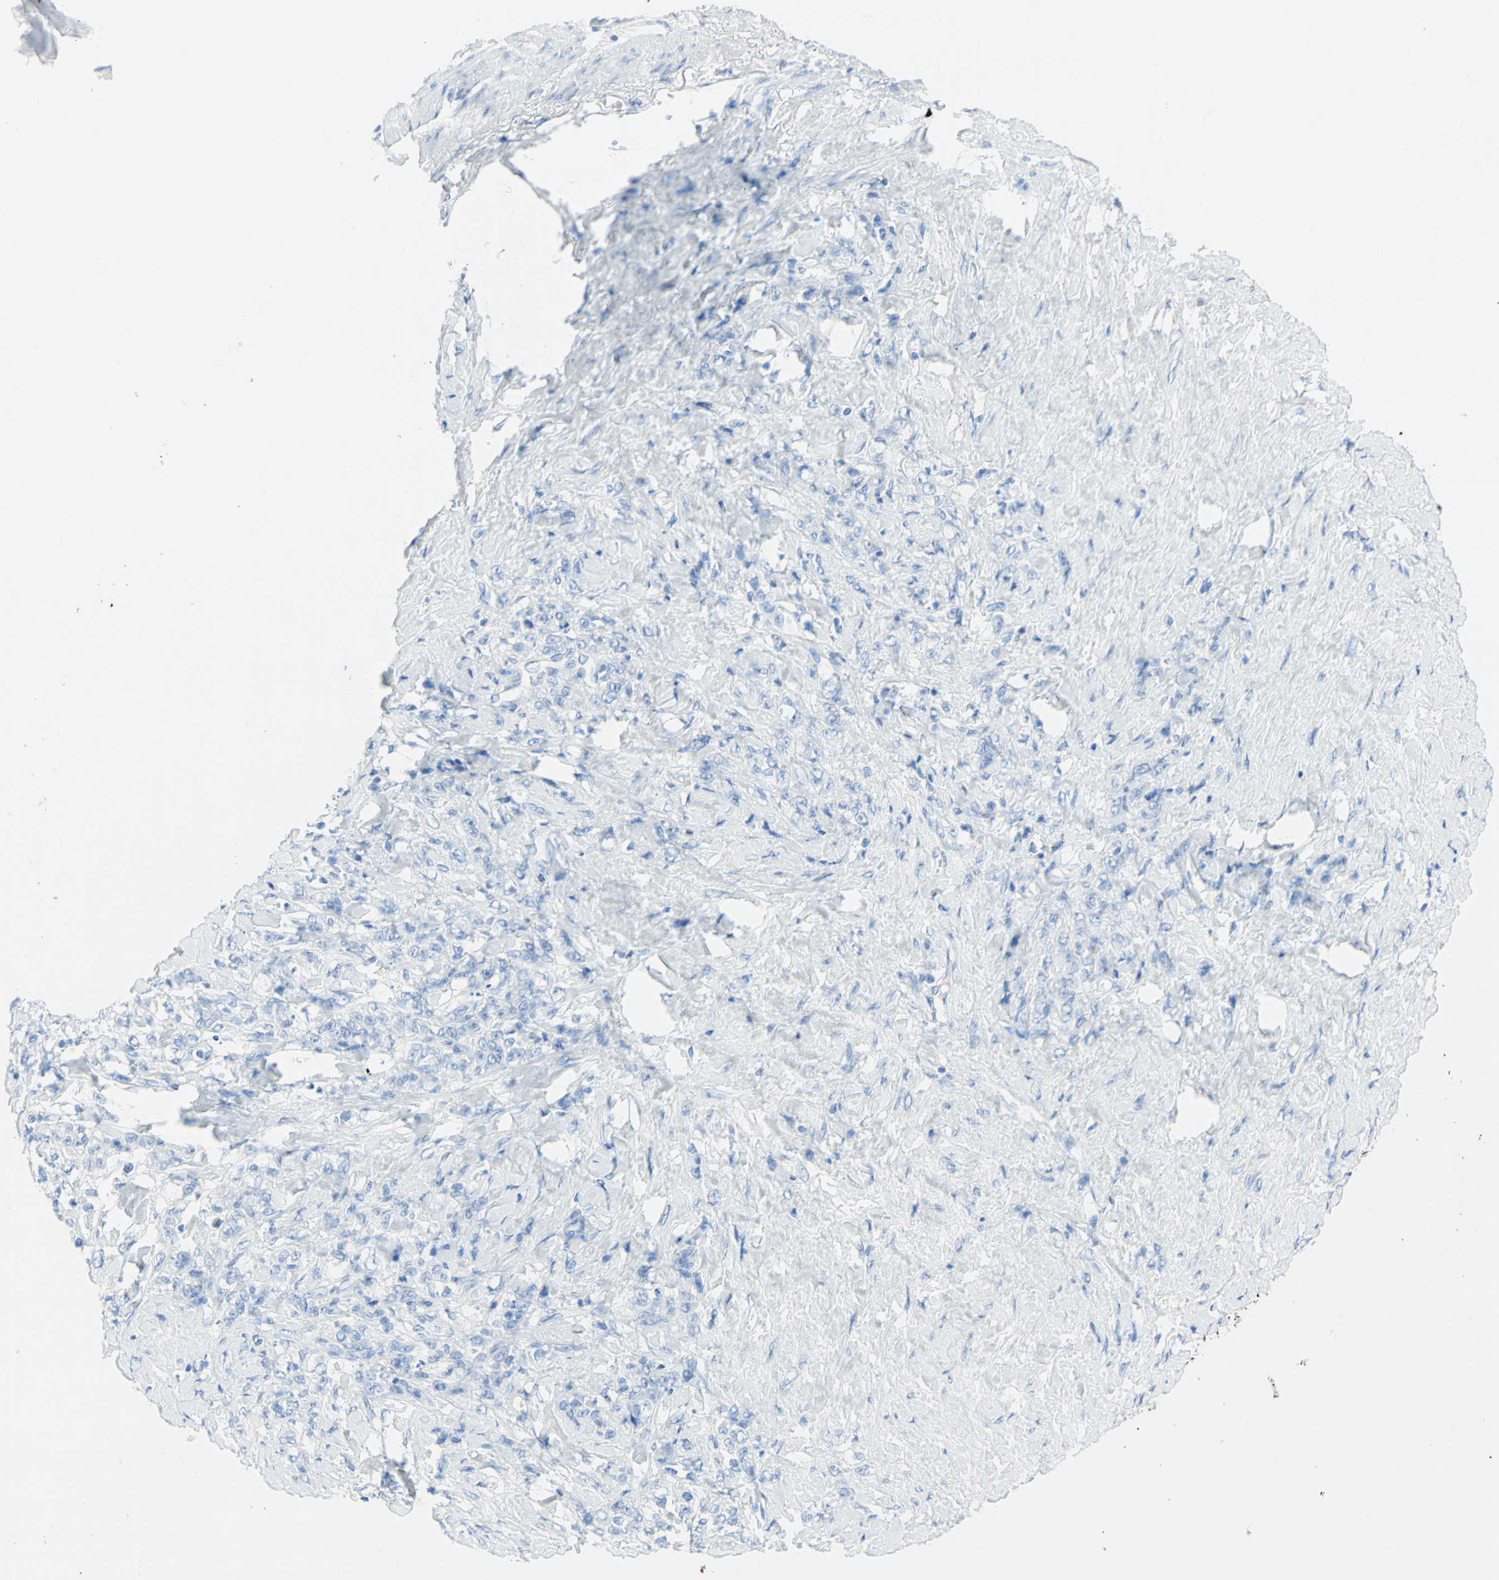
{"staining": {"intensity": "negative", "quantity": "none", "location": "none"}, "tissue": "stomach cancer", "cell_type": "Tumor cells", "image_type": "cancer", "snomed": [{"axis": "morphology", "description": "Adenocarcinoma, NOS"}, {"axis": "topography", "description": "Stomach"}], "caption": "Immunohistochemistry micrograph of human adenocarcinoma (stomach) stained for a protein (brown), which exhibits no staining in tumor cells. (Stains: DAB IHC with hematoxylin counter stain, Microscopy: brightfield microscopy at high magnification).", "gene": "IL6ST", "patient": {"sex": "male", "age": 82}}